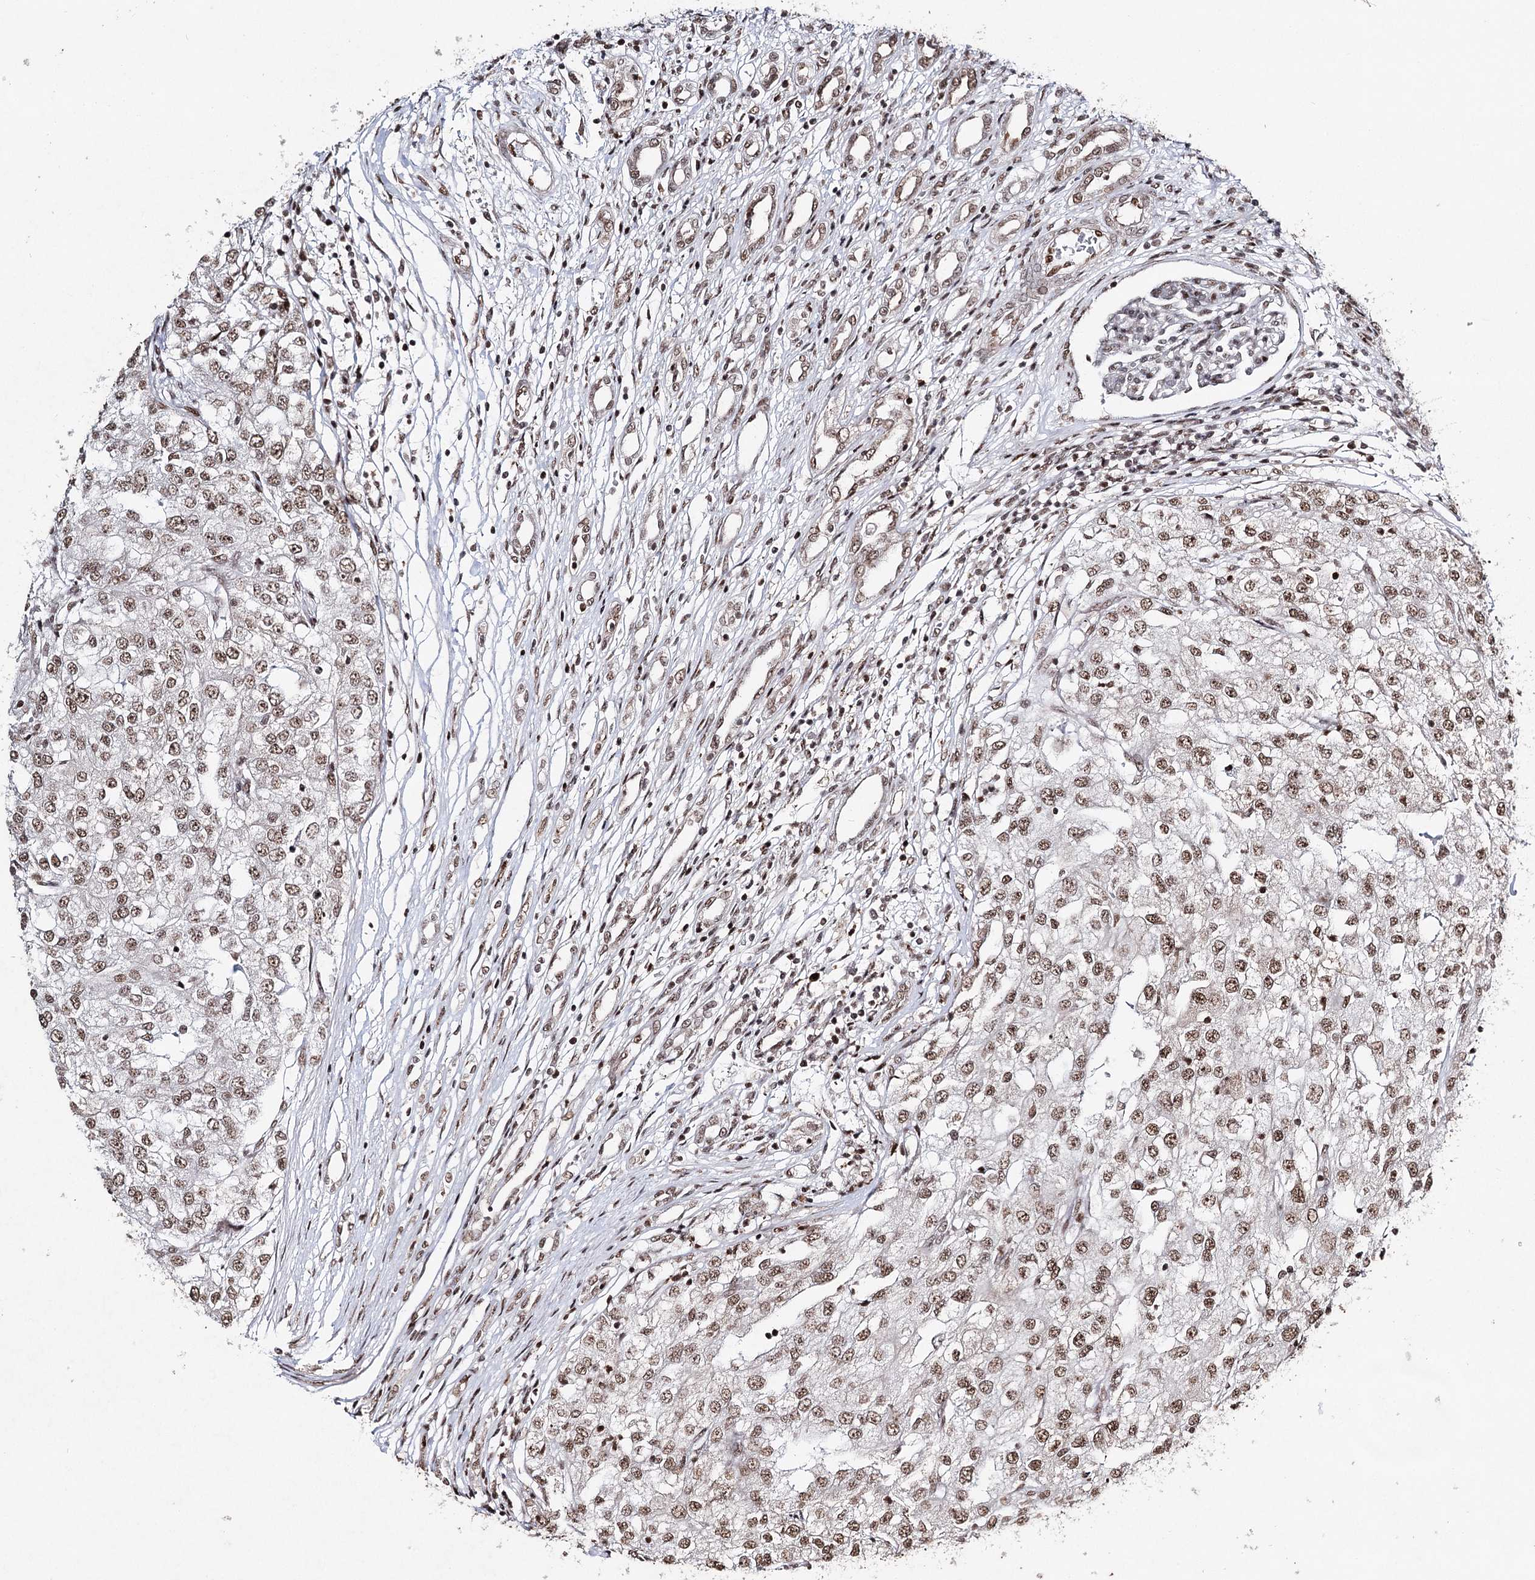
{"staining": {"intensity": "moderate", "quantity": ">75%", "location": "nuclear"}, "tissue": "renal cancer", "cell_type": "Tumor cells", "image_type": "cancer", "snomed": [{"axis": "morphology", "description": "Adenocarcinoma, NOS"}, {"axis": "topography", "description": "Kidney"}], "caption": "Immunohistochemistry (DAB (3,3'-diaminobenzidine)) staining of renal adenocarcinoma displays moderate nuclear protein positivity in approximately >75% of tumor cells.", "gene": "PDCD4", "patient": {"sex": "female", "age": 54}}